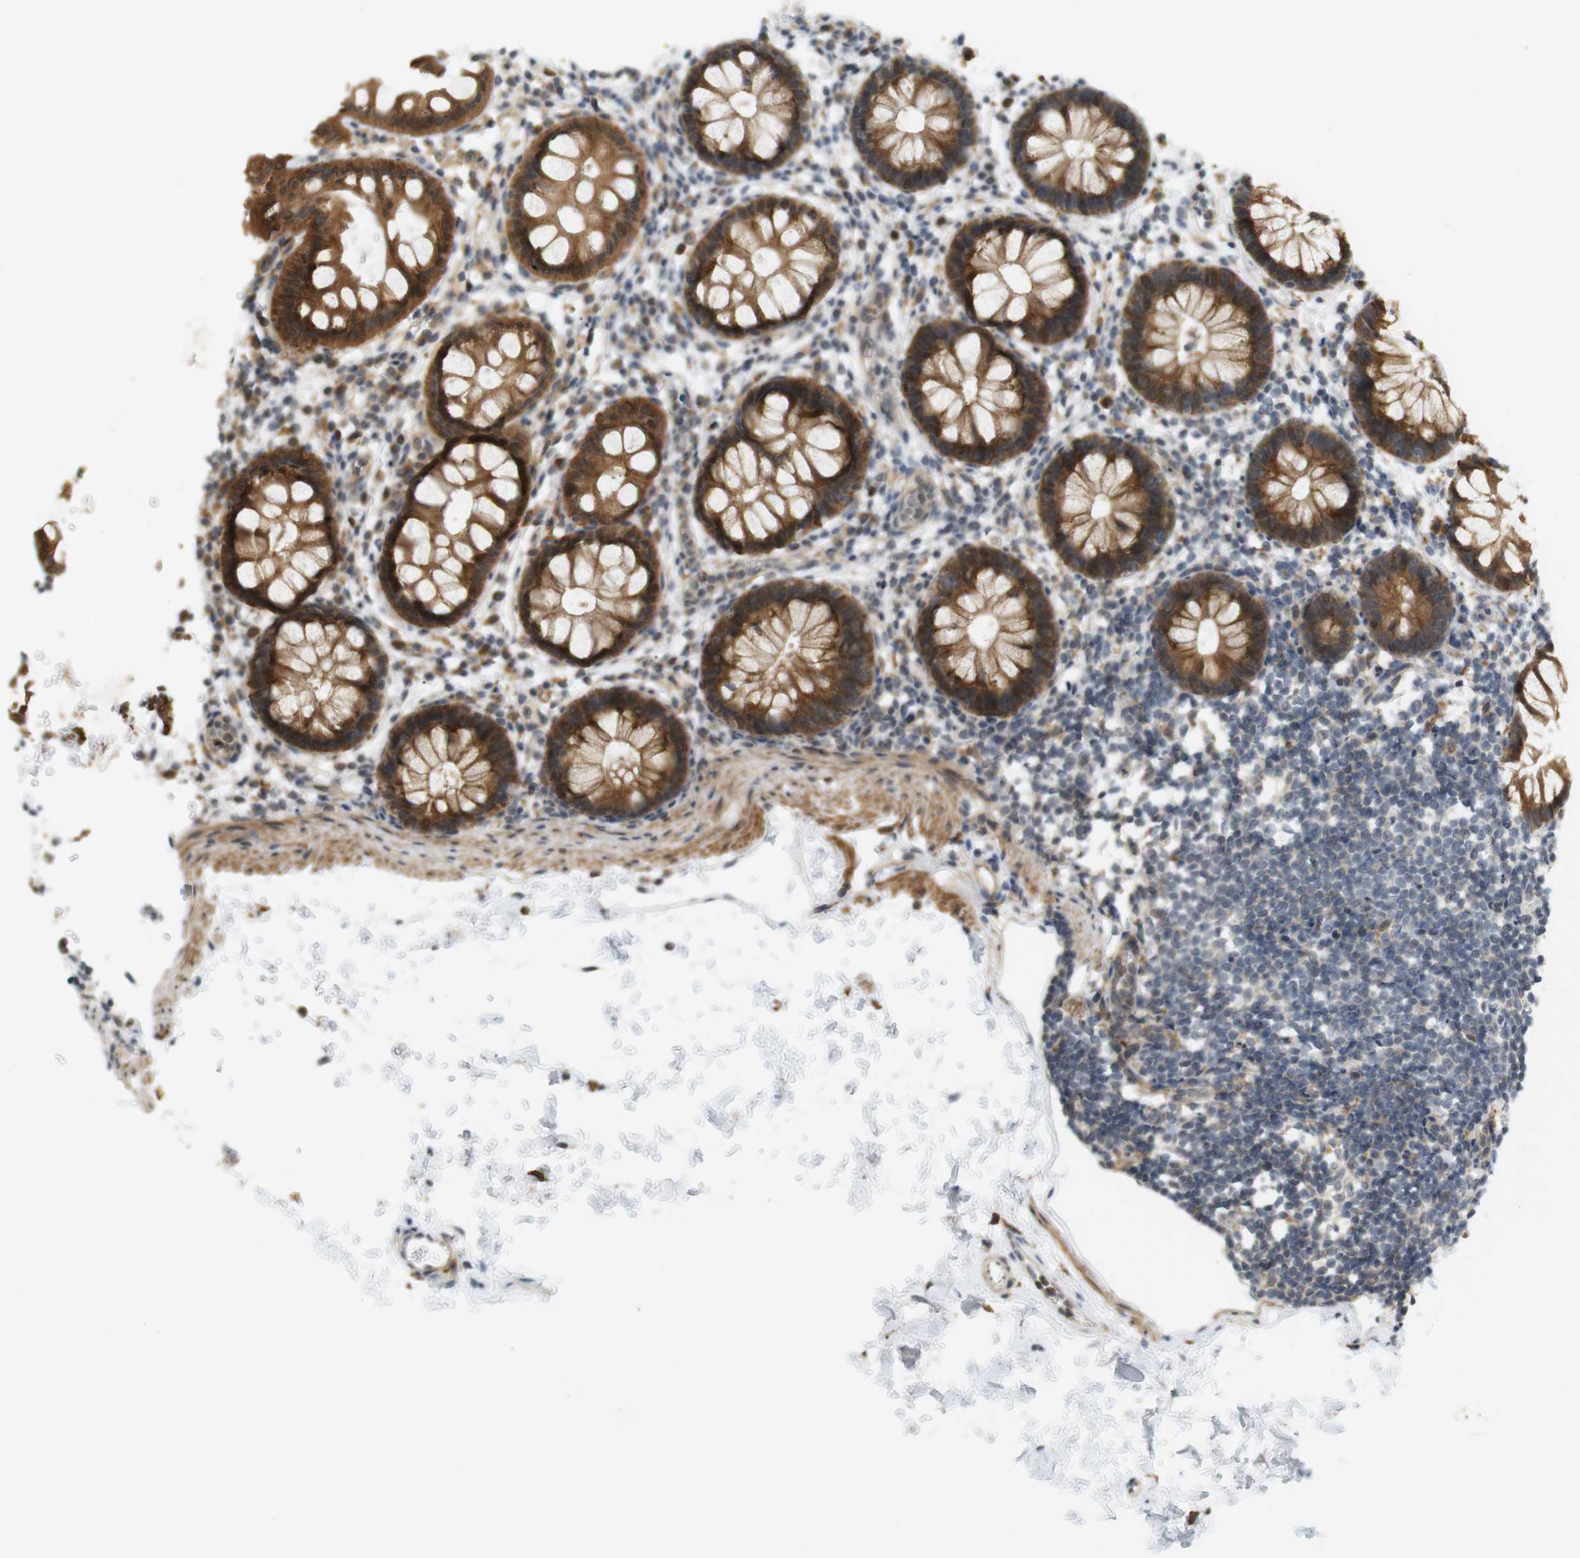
{"staining": {"intensity": "moderate", "quantity": ">75%", "location": "cytoplasmic/membranous"}, "tissue": "rectum", "cell_type": "Glandular cells", "image_type": "normal", "snomed": [{"axis": "morphology", "description": "Normal tissue, NOS"}, {"axis": "topography", "description": "Rectum"}], "caption": "Rectum stained with a brown dye displays moderate cytoplasmic/membranous positive positivity in about >75% of glandular cells.", "gene": "SOCS6", "patient": {"sex": "female", "age": 46}}